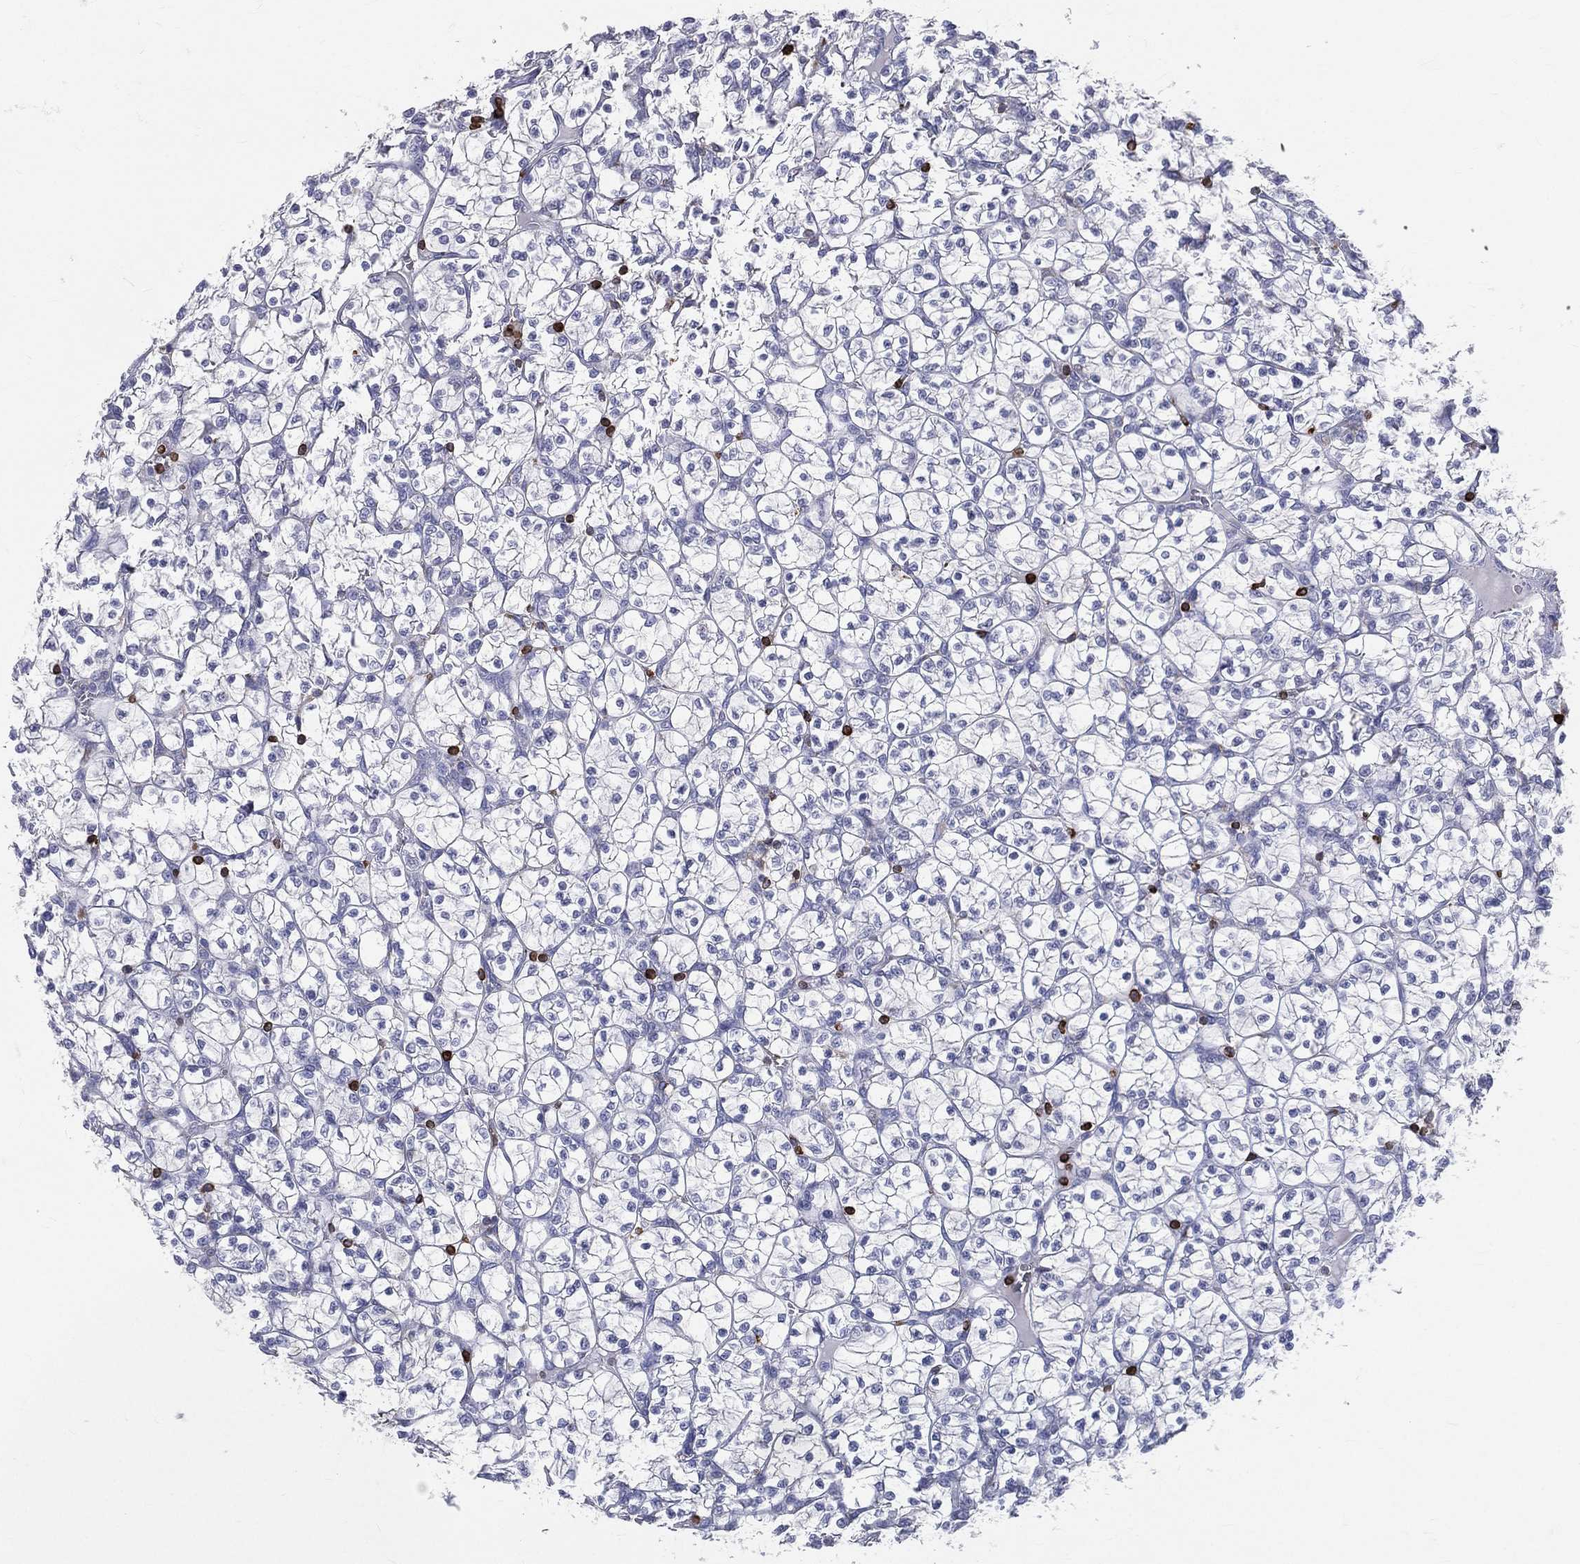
{"staining": {"intensity": "negative", "quantity": "none", "location": "none"}, "tissue": "renal cancer", "cell_type": "Tumor cells", "image_type": "cancer", "snomed": [{"axis": "morphology", "description": "Adenocarcinoma, NOS"}, {"axis": "topography", "description": "Kidney"}], "caption": "DAB immunohistochemical staining of human adenocarcinoma (renal) shows no significant expression in tumor cells.", "gene": "CTSW", "patient": {"sex": "female", "age": 89}}